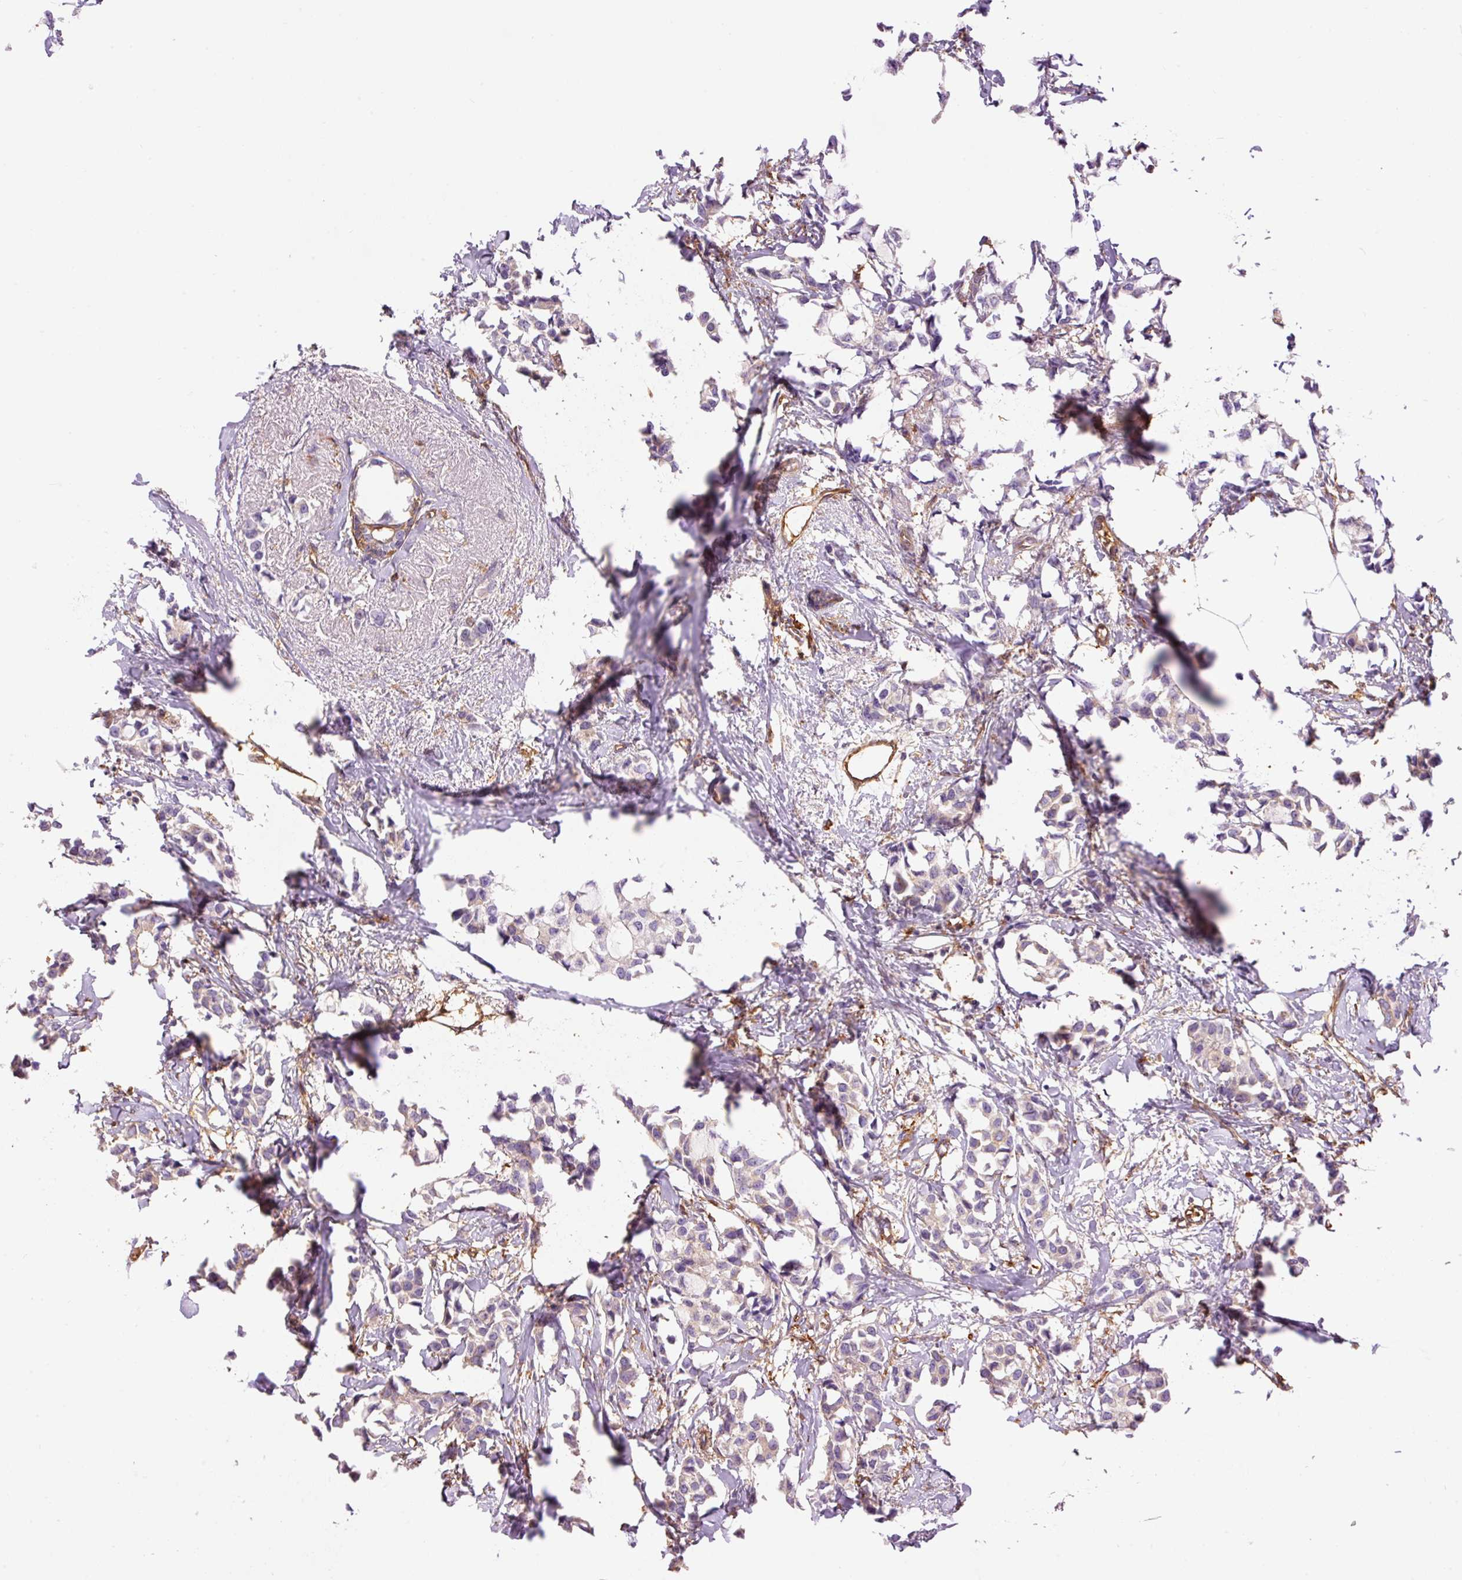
{"staining": {"intensity": "negative", "quantity": "none", "location": "none"}, "tissue": "breast cancer", "cell_type": "Tumor cells", "image_type": "cancer", "snomed": [{"axis": "morphology", "description": "Duct carcinoma"}, {"axis": "topography", "description": "Breast"}], "caption": "Protein analysis of breast cancer shows no significant expression in tumor cells.", "gene": "IL10RB", "patient": {"sex": "female", "age": 73}}